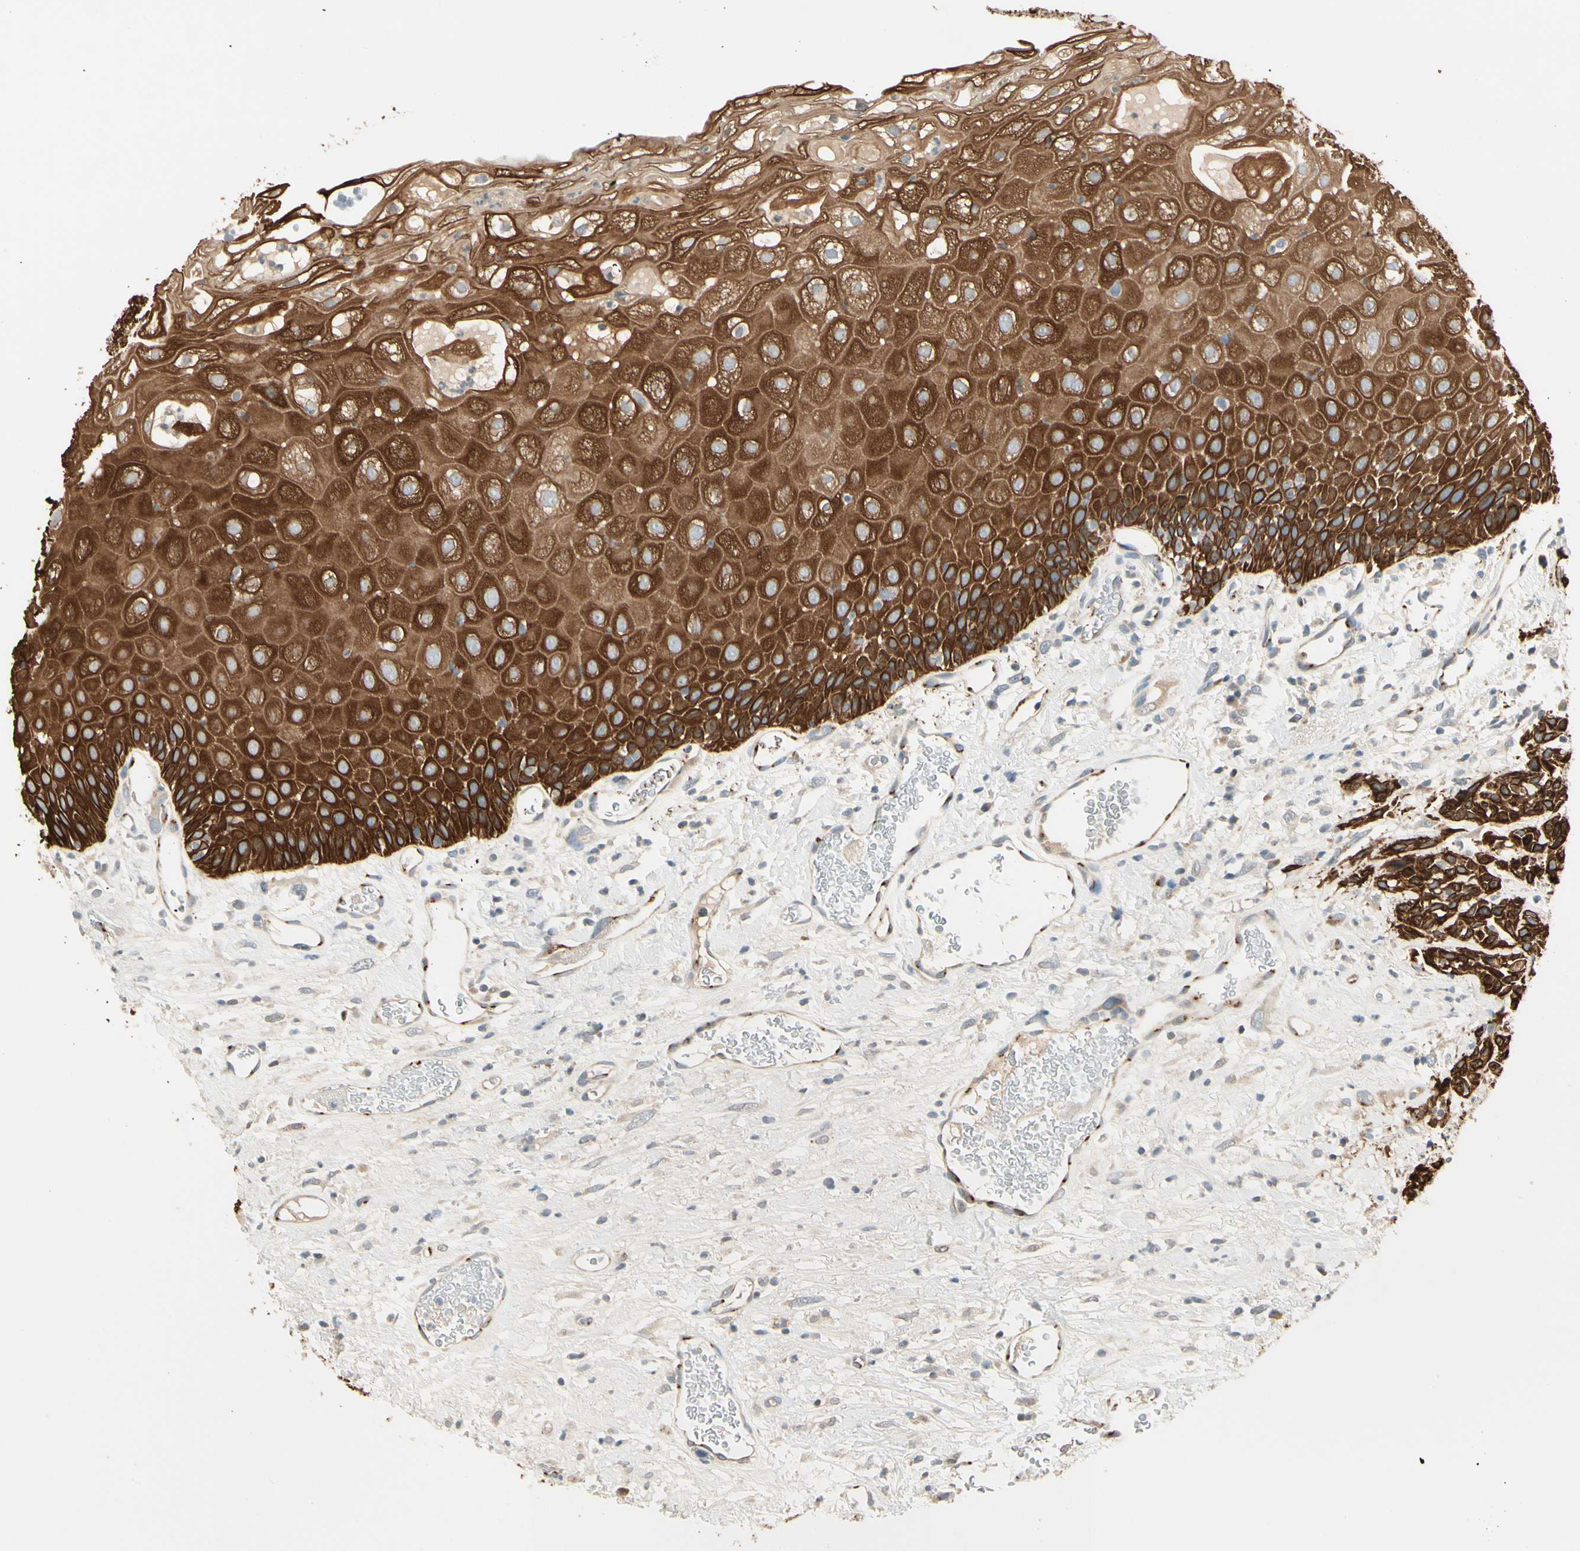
{"staining": {"intensity": "strong", "quantity": ">75%", "location": "cytoplasmic/membranous"}, "tissue": "head and neck cancer", "cell_type": "Tumor cells", "image_type": "cancer", "snomed": [{"axis": "morphology", "description": "Normal tissue, NOS"}, {"axis": "morphology", "description": "Squamous cell carcinoma, NOS"}, {"axis": "topography", "description": "Cartilage tissue"}, {"axis": "topography", "description": "Head-Neck"}], "caption": "Squamous cell carcinoma (head and neck) tissue displays strong cytoplasmic/membranous staining in approximately >75% of tumor cells, visualized by immunohistochemistry.", "gene": "MANSC1", "patient": {"sex": "male", "age": 62}}